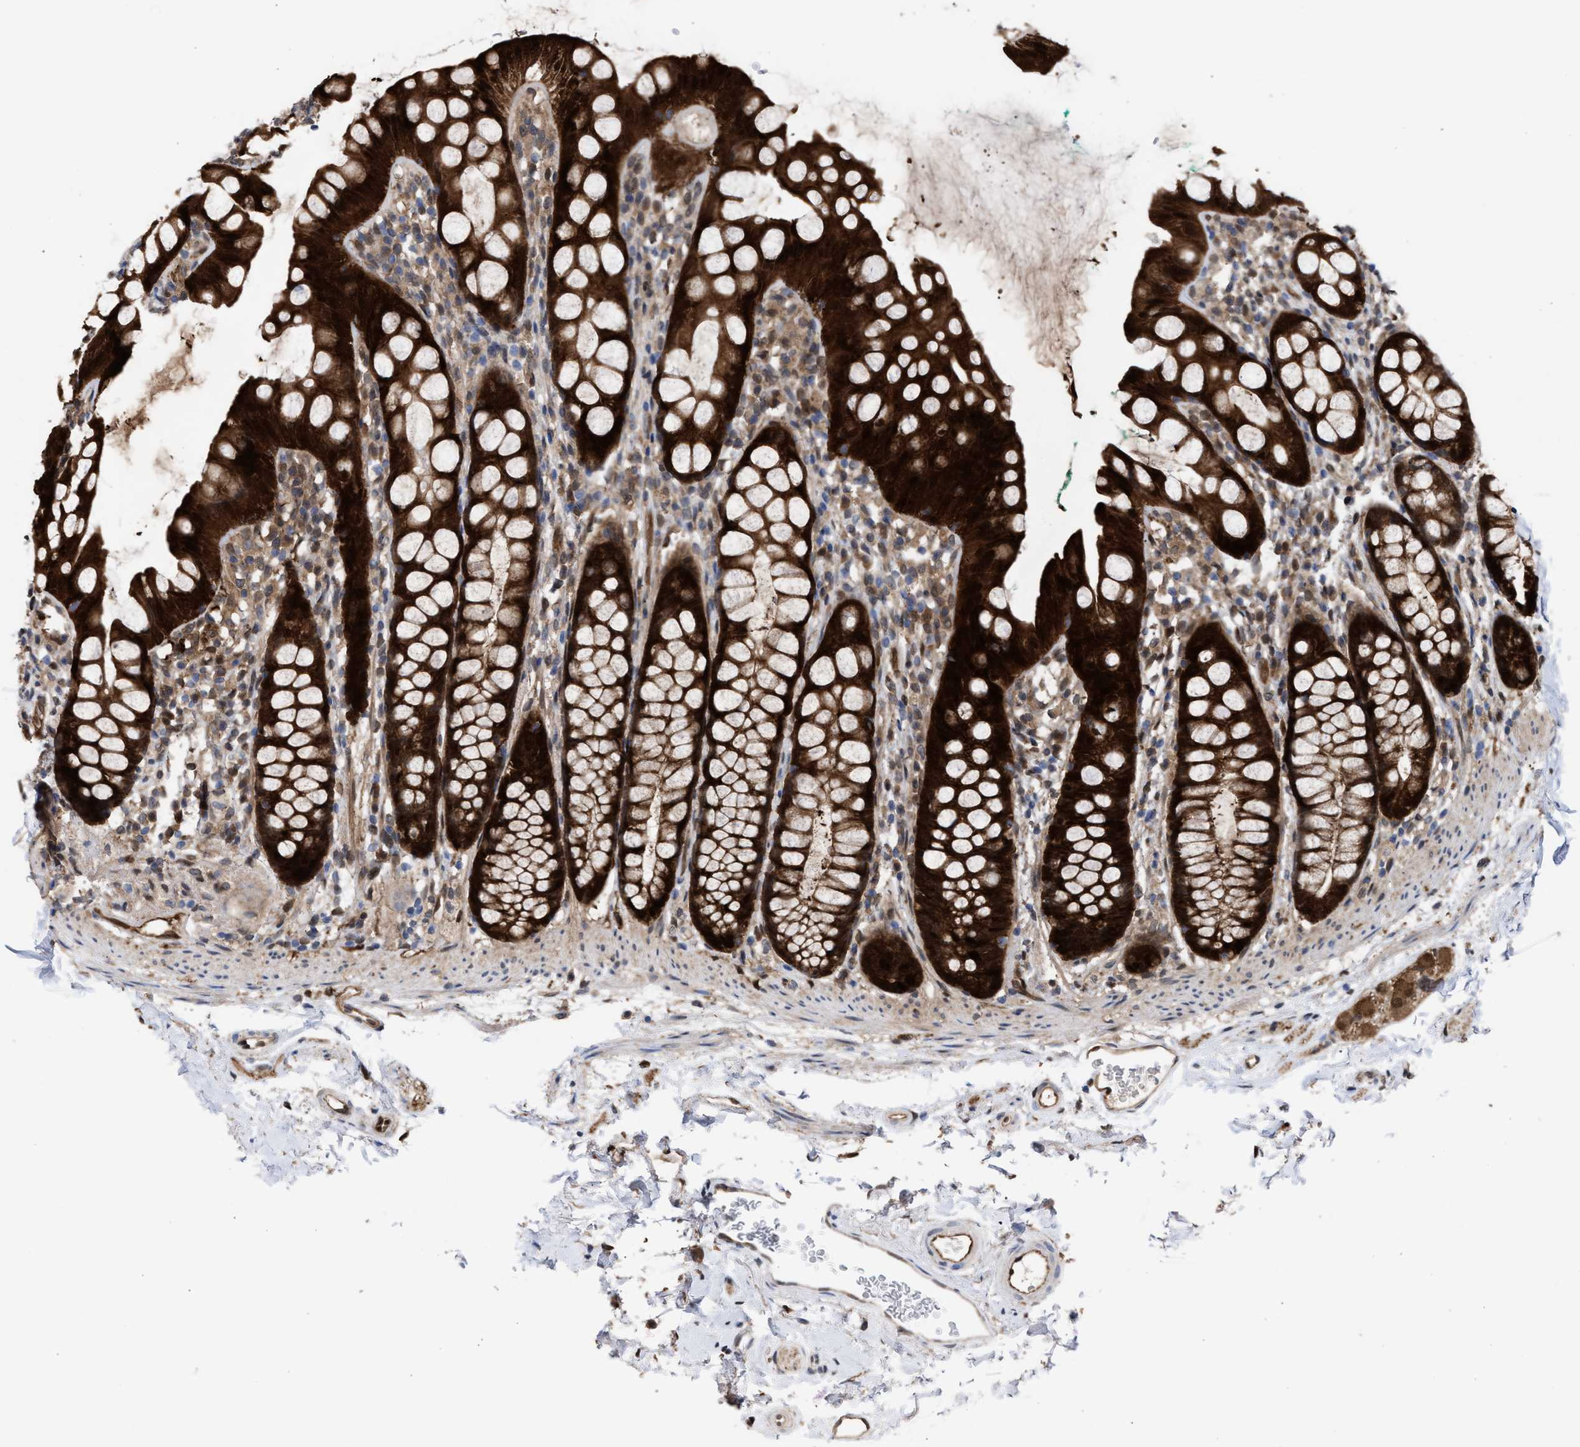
{"staining": {"intensity": "strong", "quantity": ">75%", "location": "cytoplasmic/membranous,nuclear"}, "tissue": "rectum", "cell_type": "Glandular cells", "image_type": "normal", "snomed": [{"axis": "morphology", "description": "Normal tissue, NOS"}, {"axis": "topography", "description": "Rectum"}], "caption": "Immunohistochemical staining of unremarkable human rectum displays high levels of strong cytoplasmic/membranous,nuclear positivity in approximately >75% of glandular cells.", "gene": "TP53I3", "patient": {"sex": "female", "age": 65}}